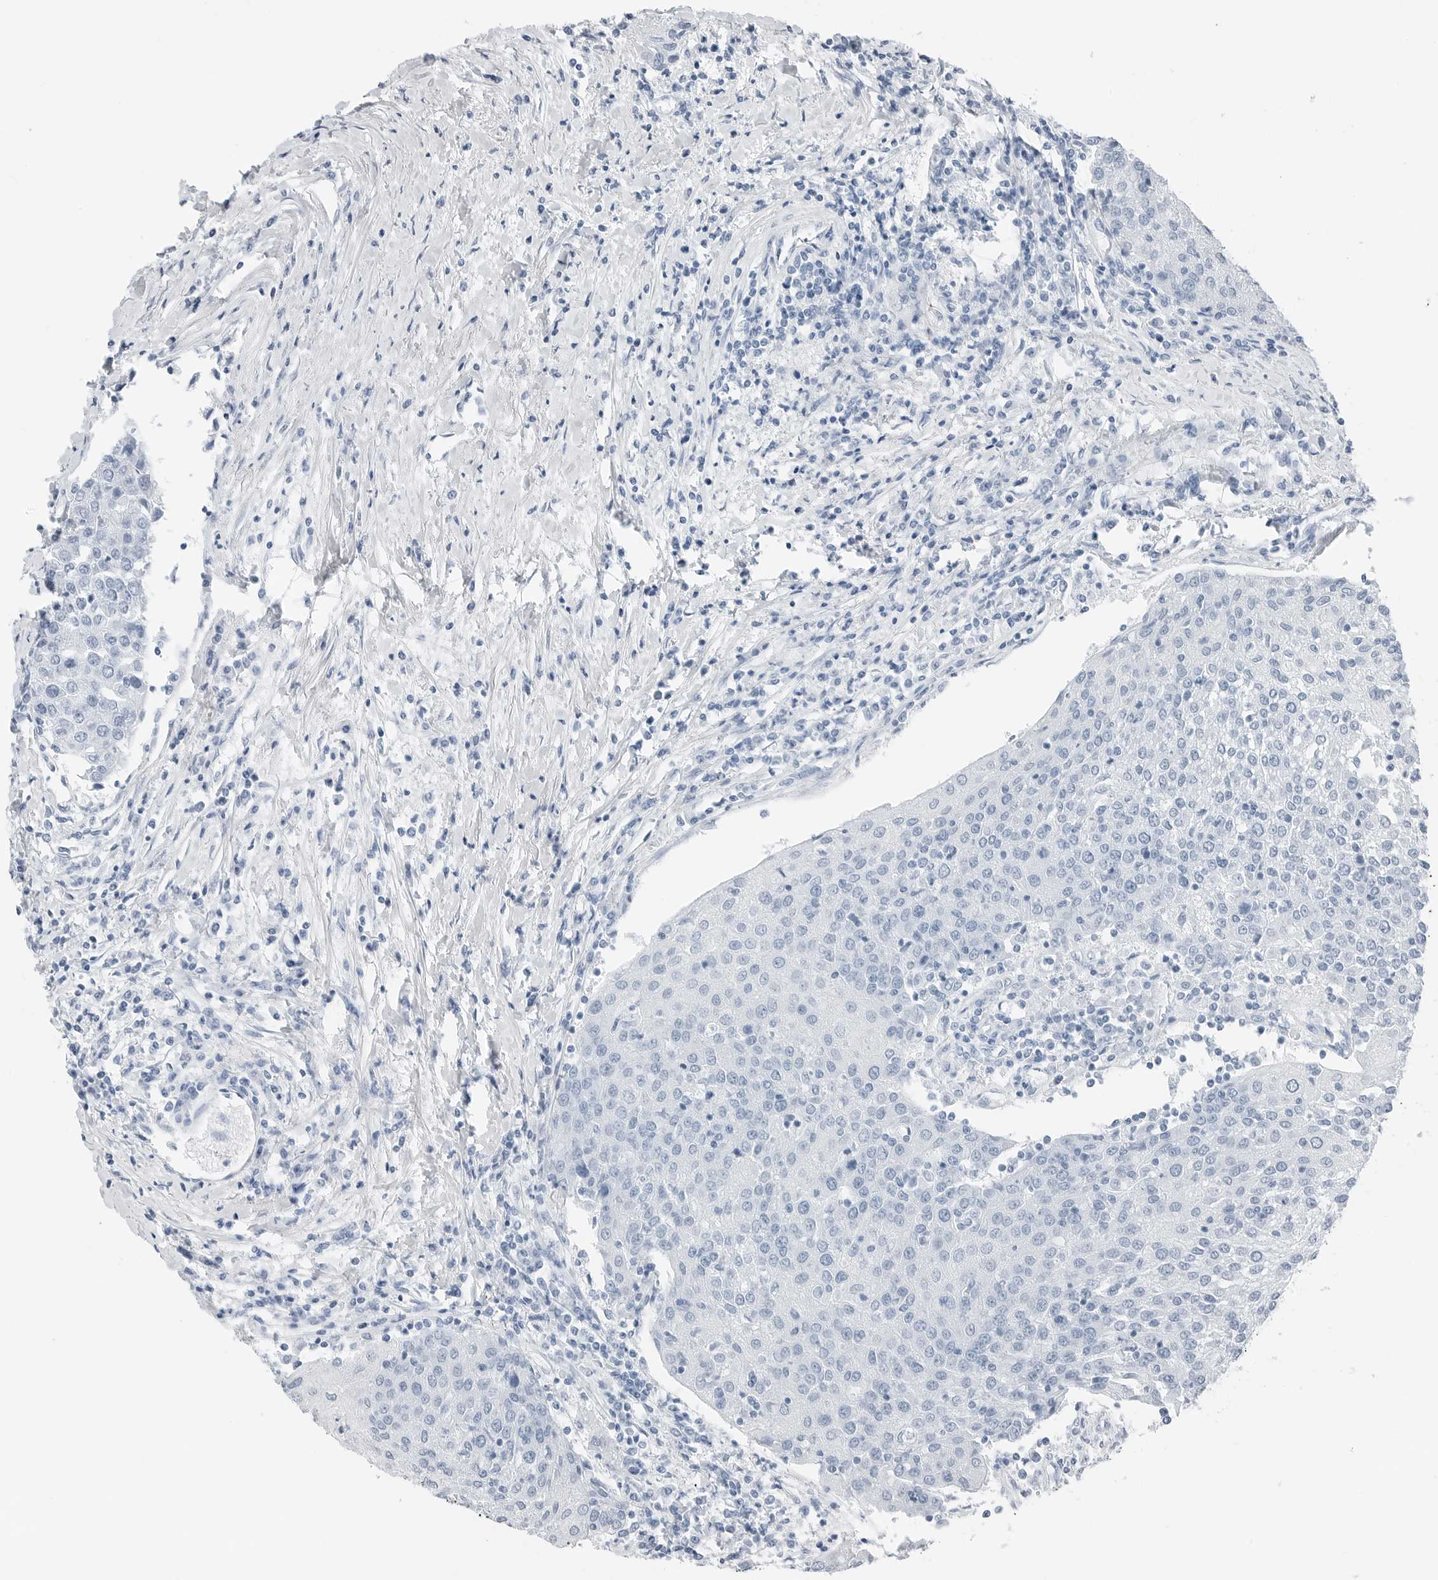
{"staining": {"intensity": "negative", "quantity": "none", "location": "none"}, "tissue": "urothelial cancer", "cell_type": "Tumor cells", "image_type": "cancer", "snomed": [{"axis": "morphology", "description": "Urothelial carcinoma, High grade"}, {"axis": "topography", "description": "Urinary bladder"}], "caption": "Immunohistochemistry (IHC) micrograph of human urothelial cancer stained for a protein (brown), which shows no expression in tumor cells.", "gene": "SLPI", "patient": {"sex": "female", "age": 85}}